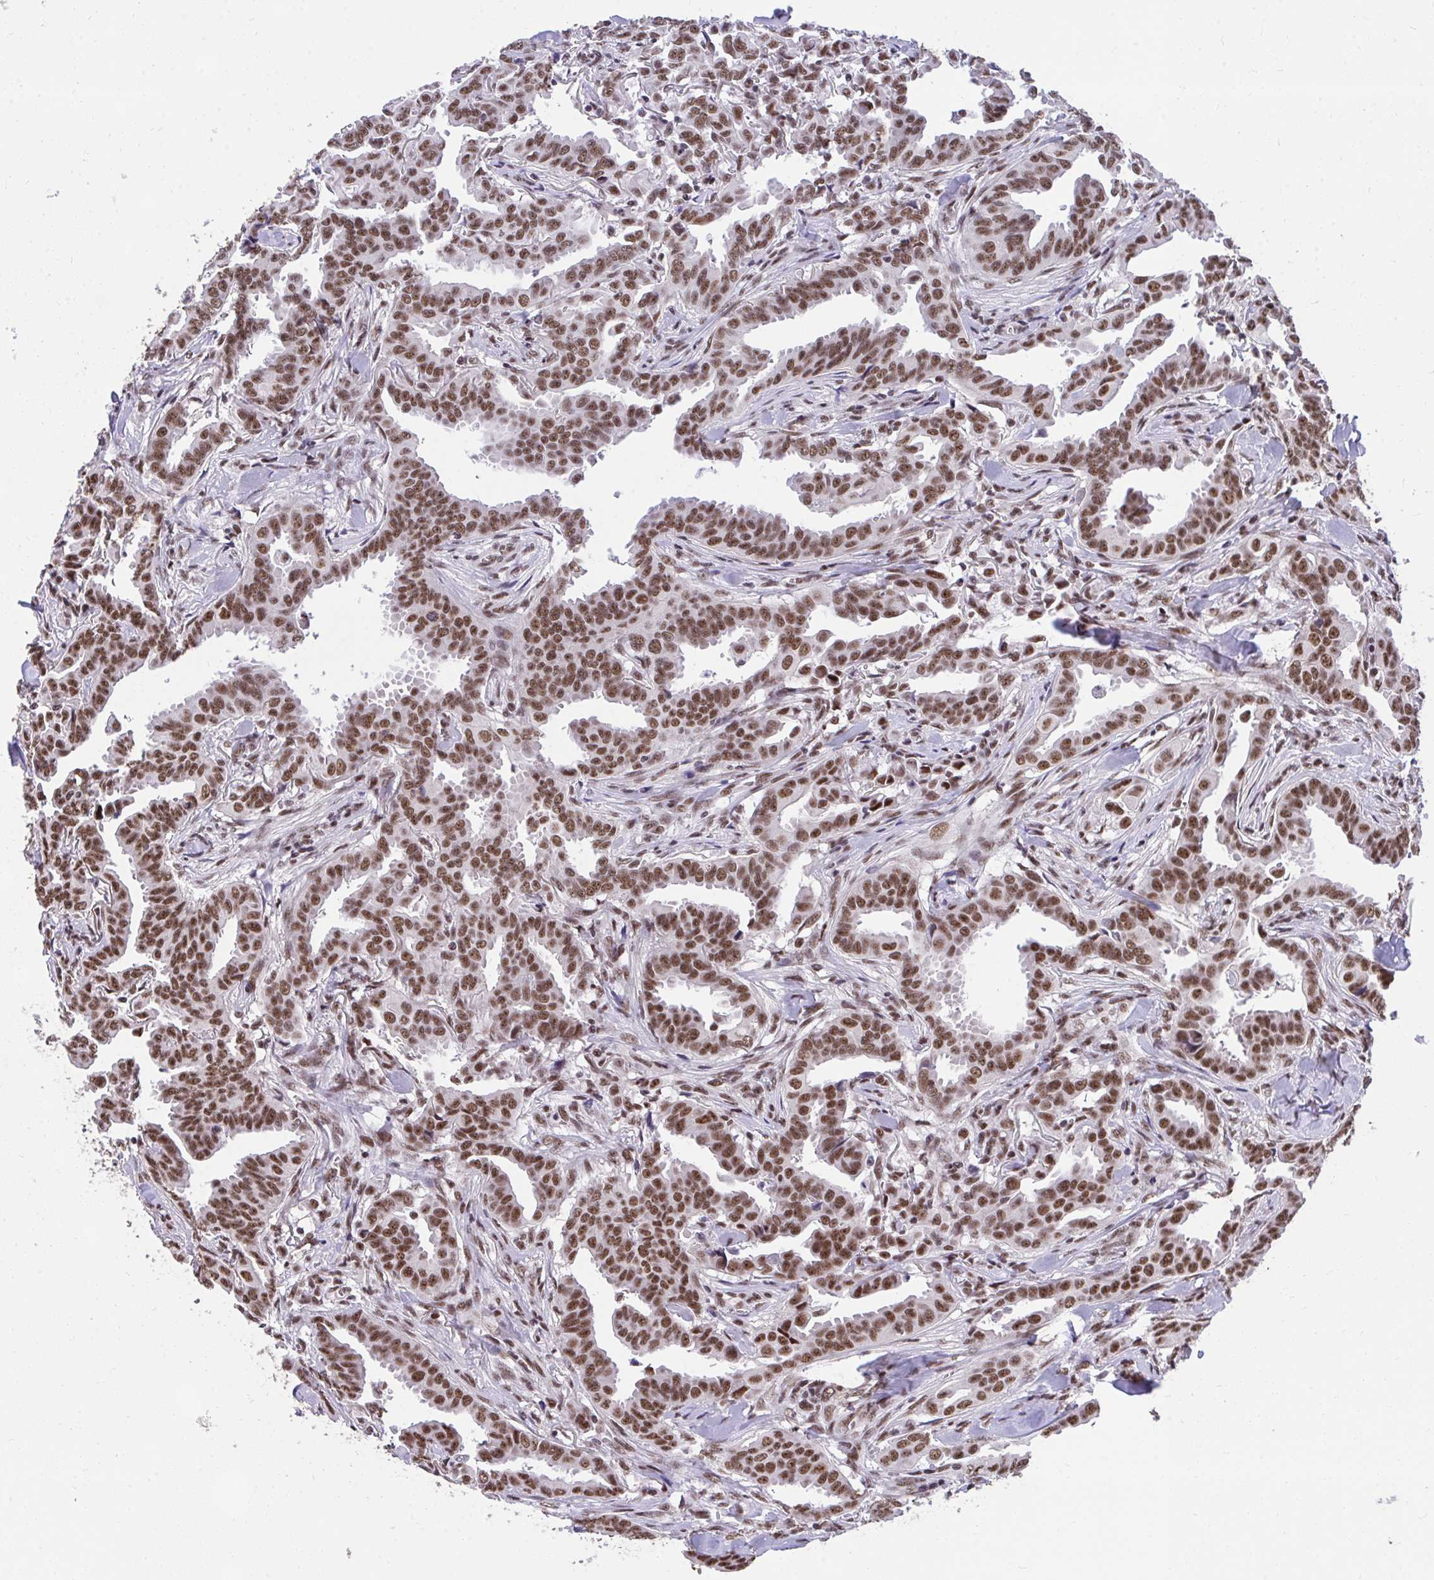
{"staining": {"intensity": "moderate", "quantity": ">75%", "location": "nuclear"}, "tissue": "breast cancer", "cell_type": "Tumor cells", "image_type": "cancer", "snomed": [{"axis": "morphology", "description": "Duct carcinoma"}, {"axis": "topography", "description": "Breast"}], "caption": "Immunohistochemical staining of human infiltrating ductal carcinoma (breast) shows medium levels of moderate nuclear positivity in approximately >75% of tumor cells. Using DAB (brown) and hematoxylin (blue) stains, captured at high magnification using brightfield microscopy.", "gene": "SYNE4", "patient": {"sex": "female", "age": 45}}